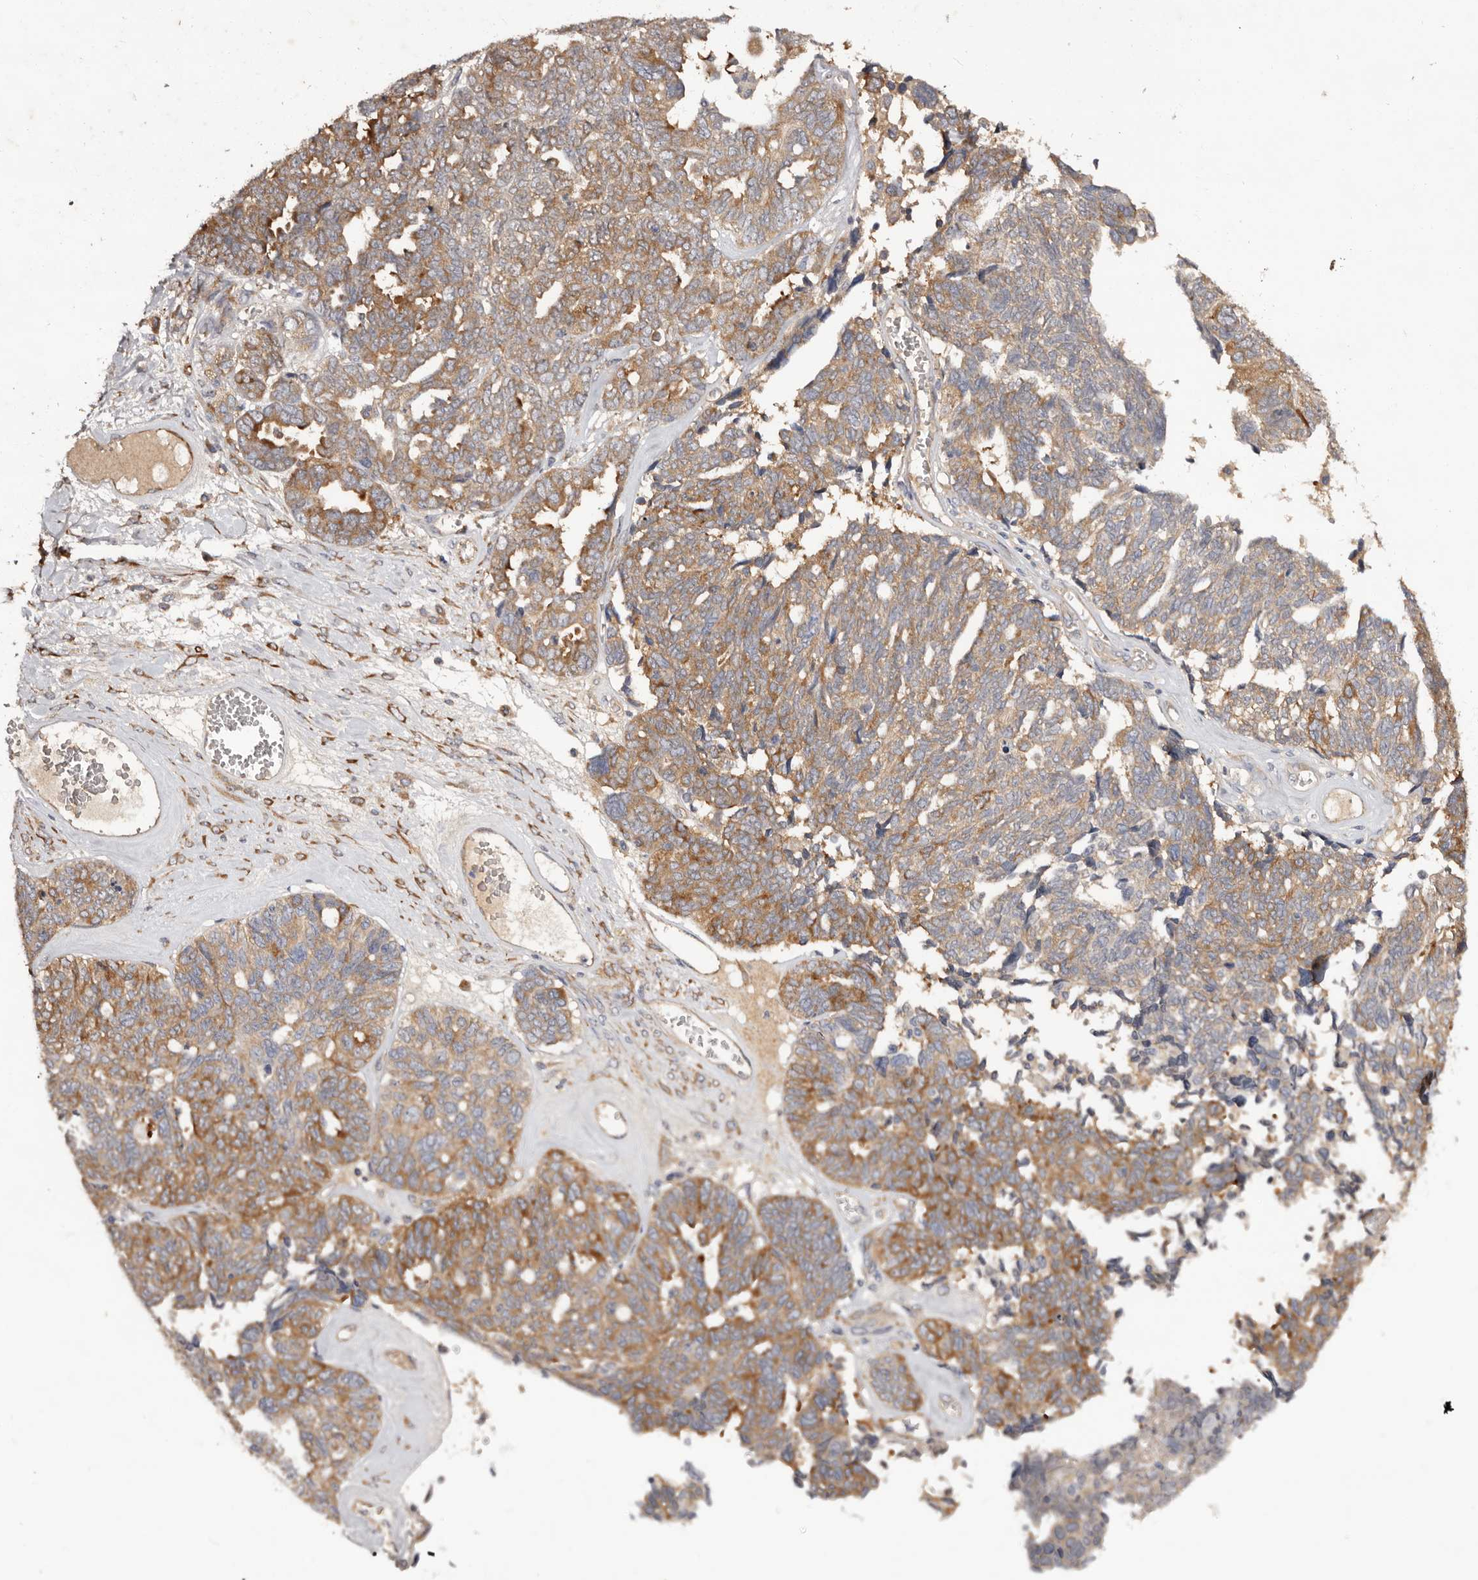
{"staining": {"intensity": "moderate", "quantity": ">75%", "location": "cytoplasmic/membranous"}, "tissue": "ovarian cancer", "cell_type": "Tumor cells", "image_type": "cancer", "snomed": [{"axis": "morphology", "description": "Cystadenocarcinoma, serous, NOS"}, {"axis": "topography", "description": "Ovary"}], "caption": "Protein expression analysis of ovarian serous cystadenocarcinoma shows moderate cytoplasmic/membranous positivity in about >75% of tumor cells.", "gene": "LTV1", "patient": {"sex": "female", "age": 79}}